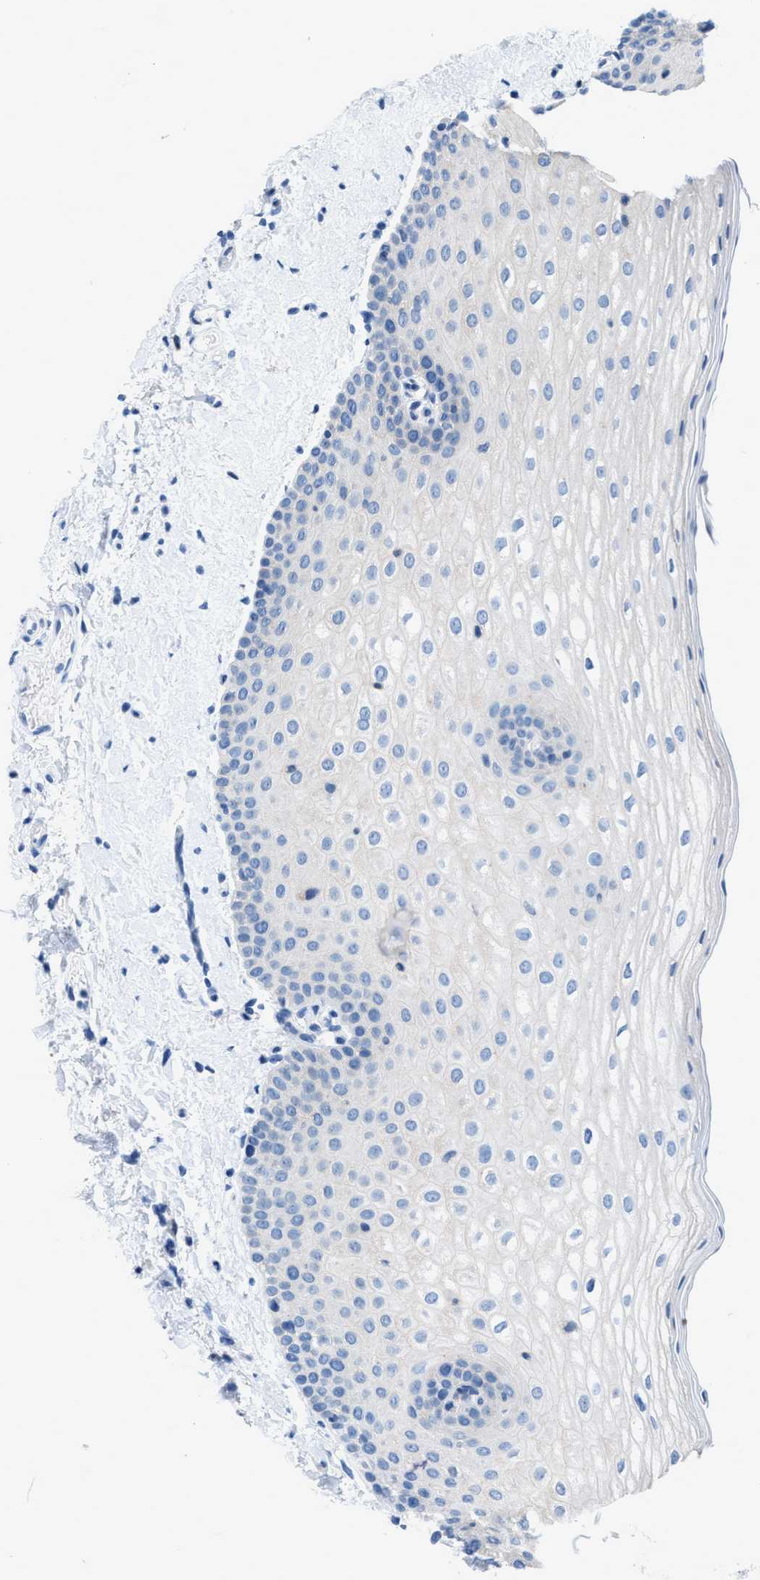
{"staining": {"intensity": "negative", "quantity": "none", "location": "none"}, "tissue": "oral mucosa", "cell_type": "Squamous epithelial cells", "image_type": "normal", "snomed": [{"axis": "morphology", "description": "Normal tissue, NOS"}, {"axis": "topography", "description": "Skin"}, {"axis": "topography", "description": "Oral tissue"}], "caption": "Squamous epithelial cells show no significant staining in unremarkable oral mucosa. (DAB immunohistochemistry (IHC), high magnification).", "gene": "NUDT5", "patient": {"sex": "male", "age": 84}}